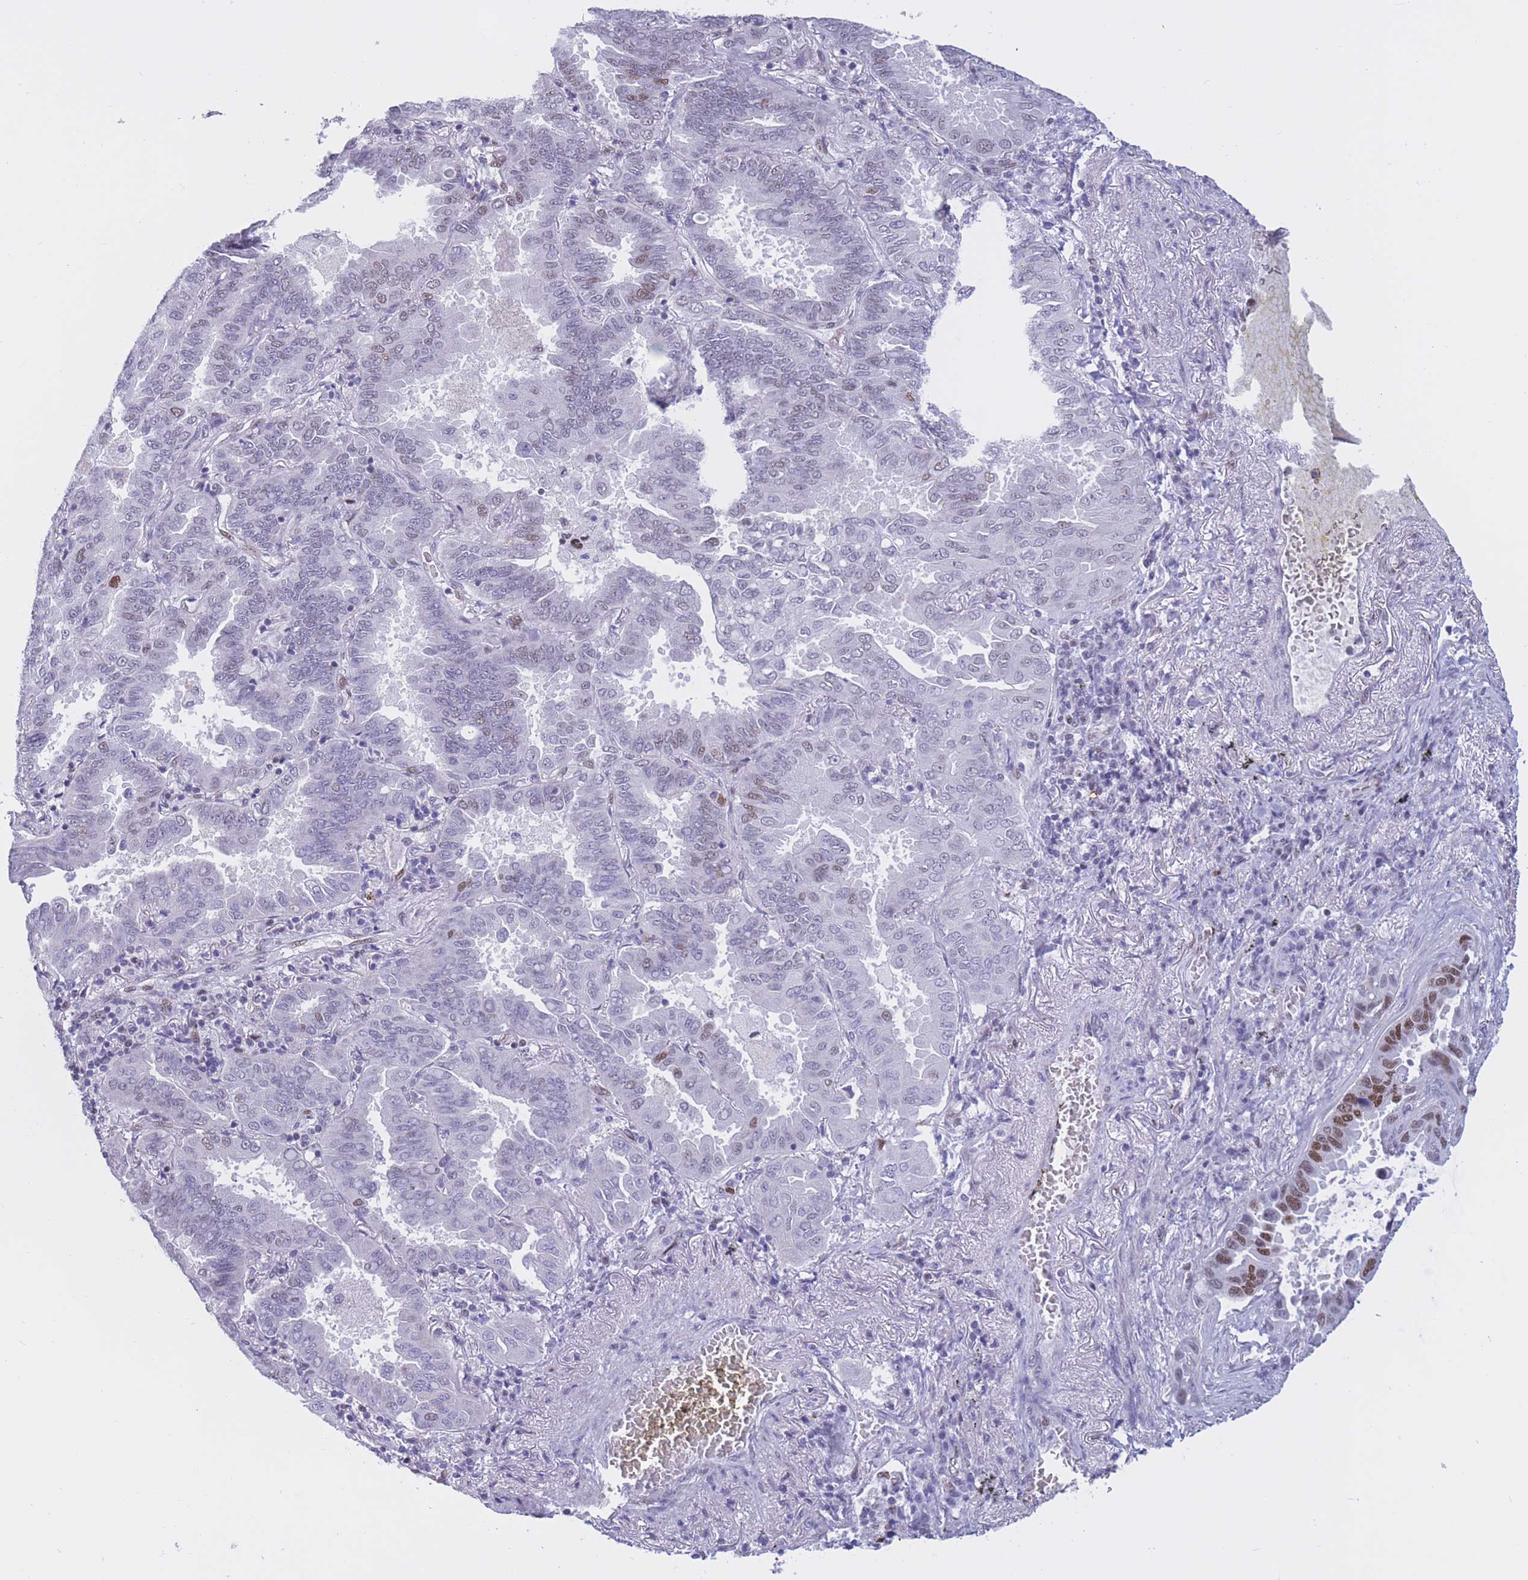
{"staining": {"intensity": "strong", "quantity": "25%-75%", "location": "nuclear"}, "tissue": "lung cancer", "cell_type": "Tumor cells", "image_type": "cancer", "snomed": [{"axis": "morphology", "description": "Adenocarcinoma, NOS"}, {"axis": "topography", "description": "Lung"}], "caption": "Immunohistochemical staining of lung adenocarcinoma displays high levels of strong nuclear protein staining in about 25%-75% of tumor cells.", "gene": "NASP", "patient": {"sex": "male", "age": 64}}